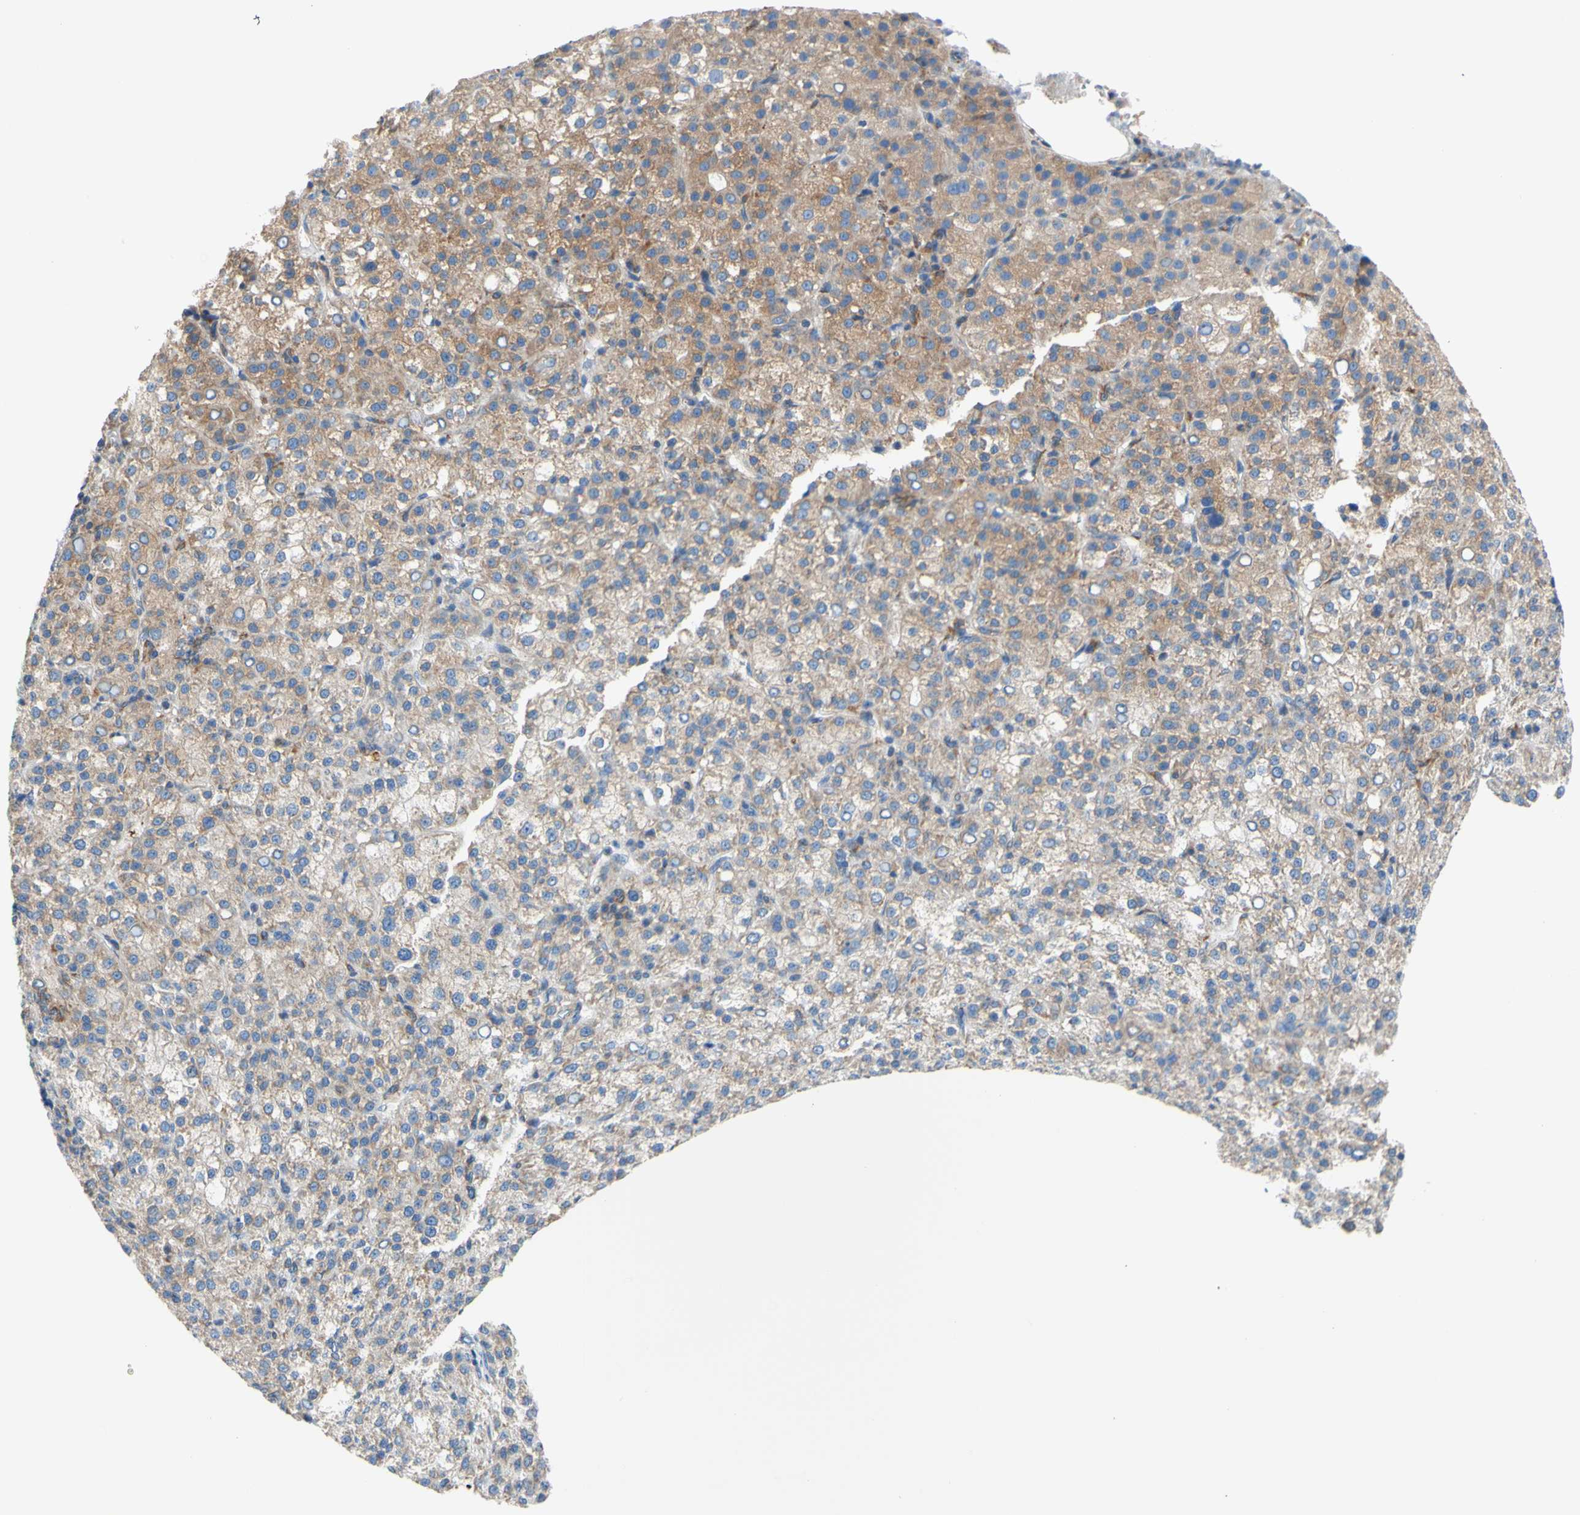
{"staining": {"intensity": "moderate", "quantity": "25%-75%", "location": "cytoplasmic/membranous"}, "tissue": "liver cancer", "cell_type": "Tumor cells", "image_type": "cancer", "snomed": [{"axis": "morphology", "description": "Carcinoma, Hepatocellular, NOS"}, {"axis": "topography", "description": "Liver"}], "caption": "Brown immunohistochemical staining in liver cancer exhibits moderate cytoplasmic/membranous expression in about 25%-75% of tumor cells.", "gene": "RETREG2", "patient": {"sex": "female", "age": 58}}